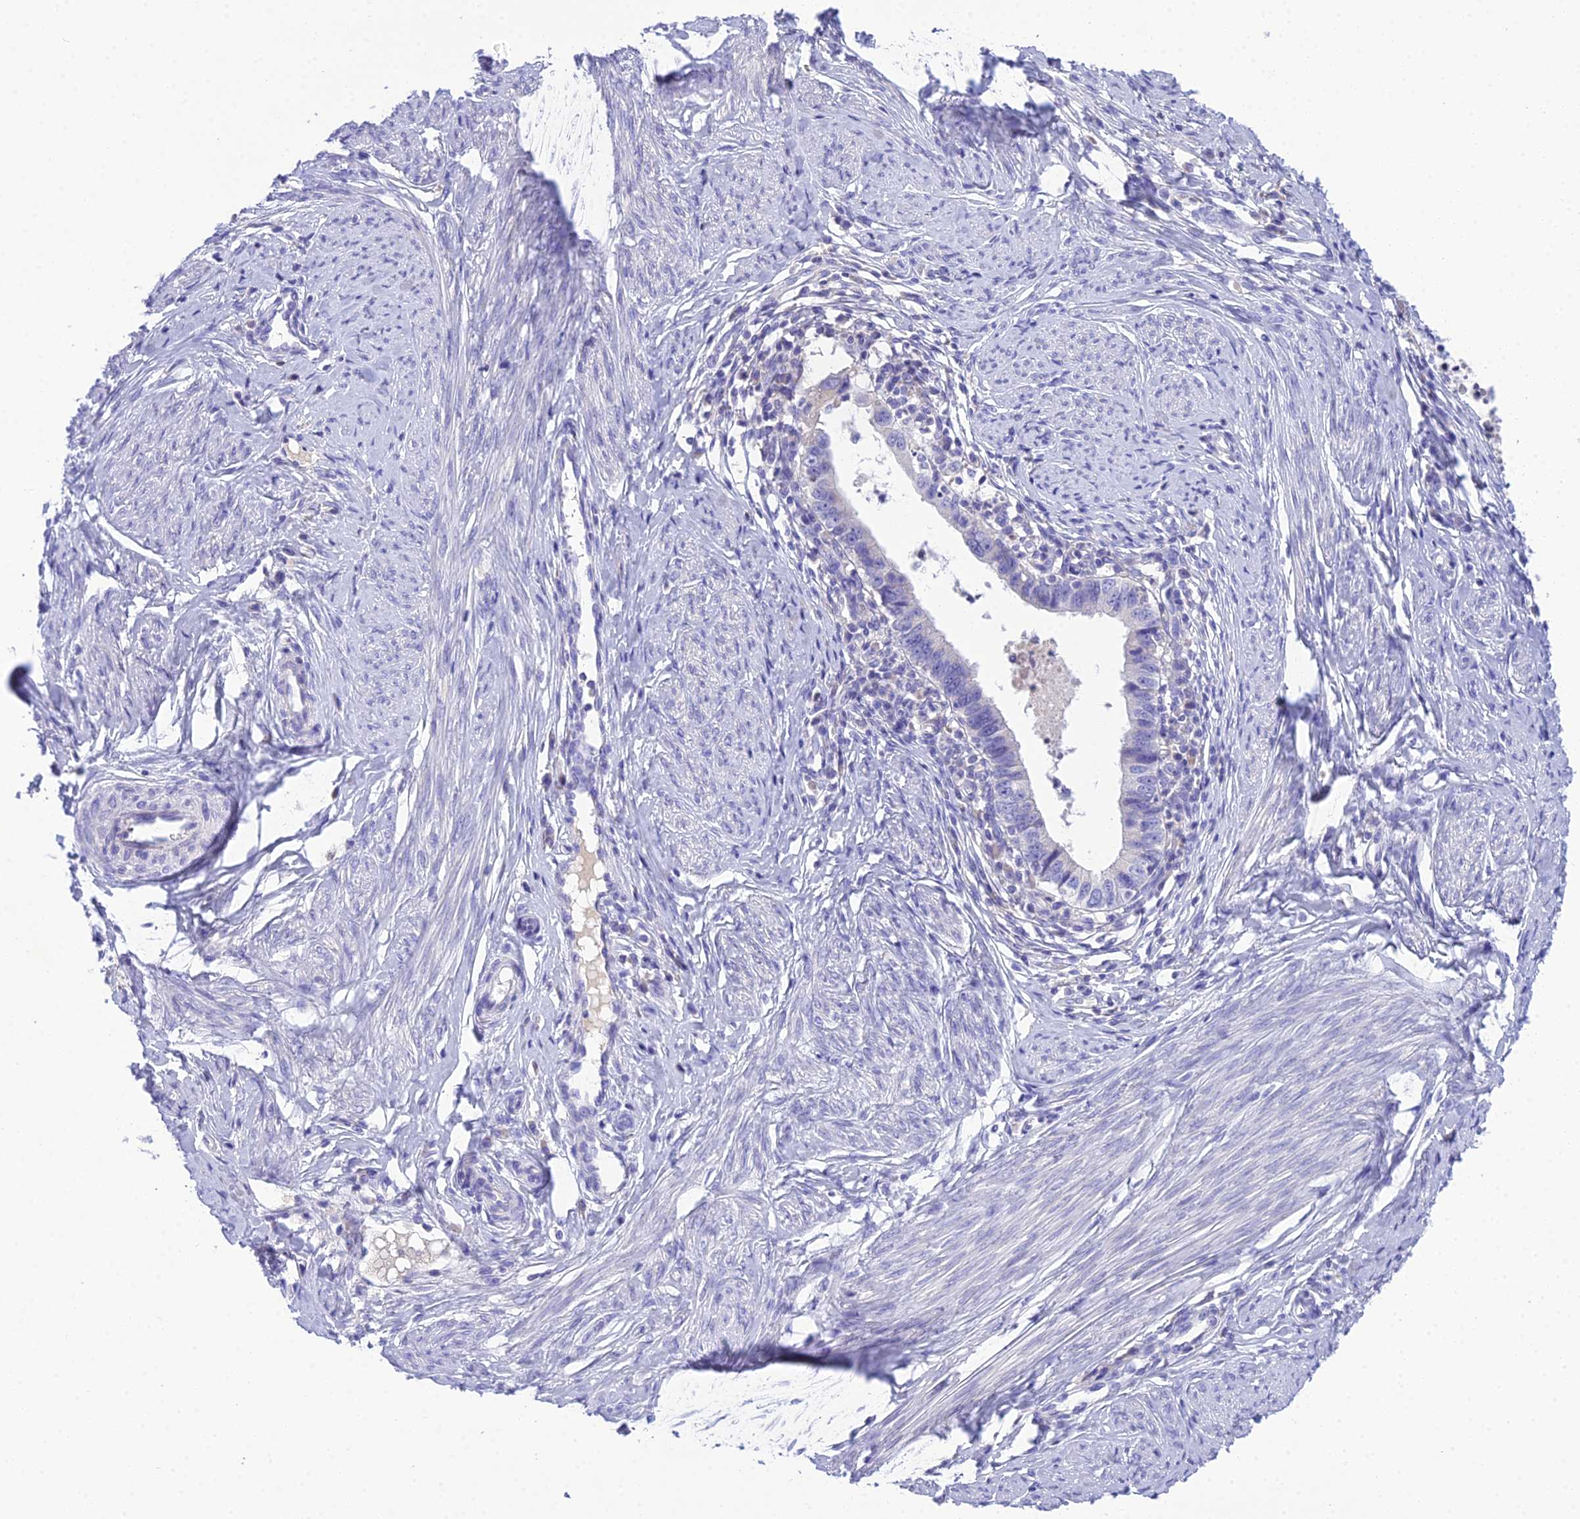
{"staining": {"intensity": "negative", "quantity": "none", "location": "none"}, "tissue": "cervical cancer", "cell_type": "Tumor cells", "image_type": "cancer", "snomed": [{"axis": "morphology", "description": "Adenocarcinoma, NOS"}, {"axis": "topography", "description": "Cervix"}], "caption": "There is no significant positivity in tumor cells of adenocarcinoma (cervical). (Immunohistochemistry, brightfield microscopy, high magnification).", "gene": "KIAA0408", "patient": {"sex": "female", "age": 36}}